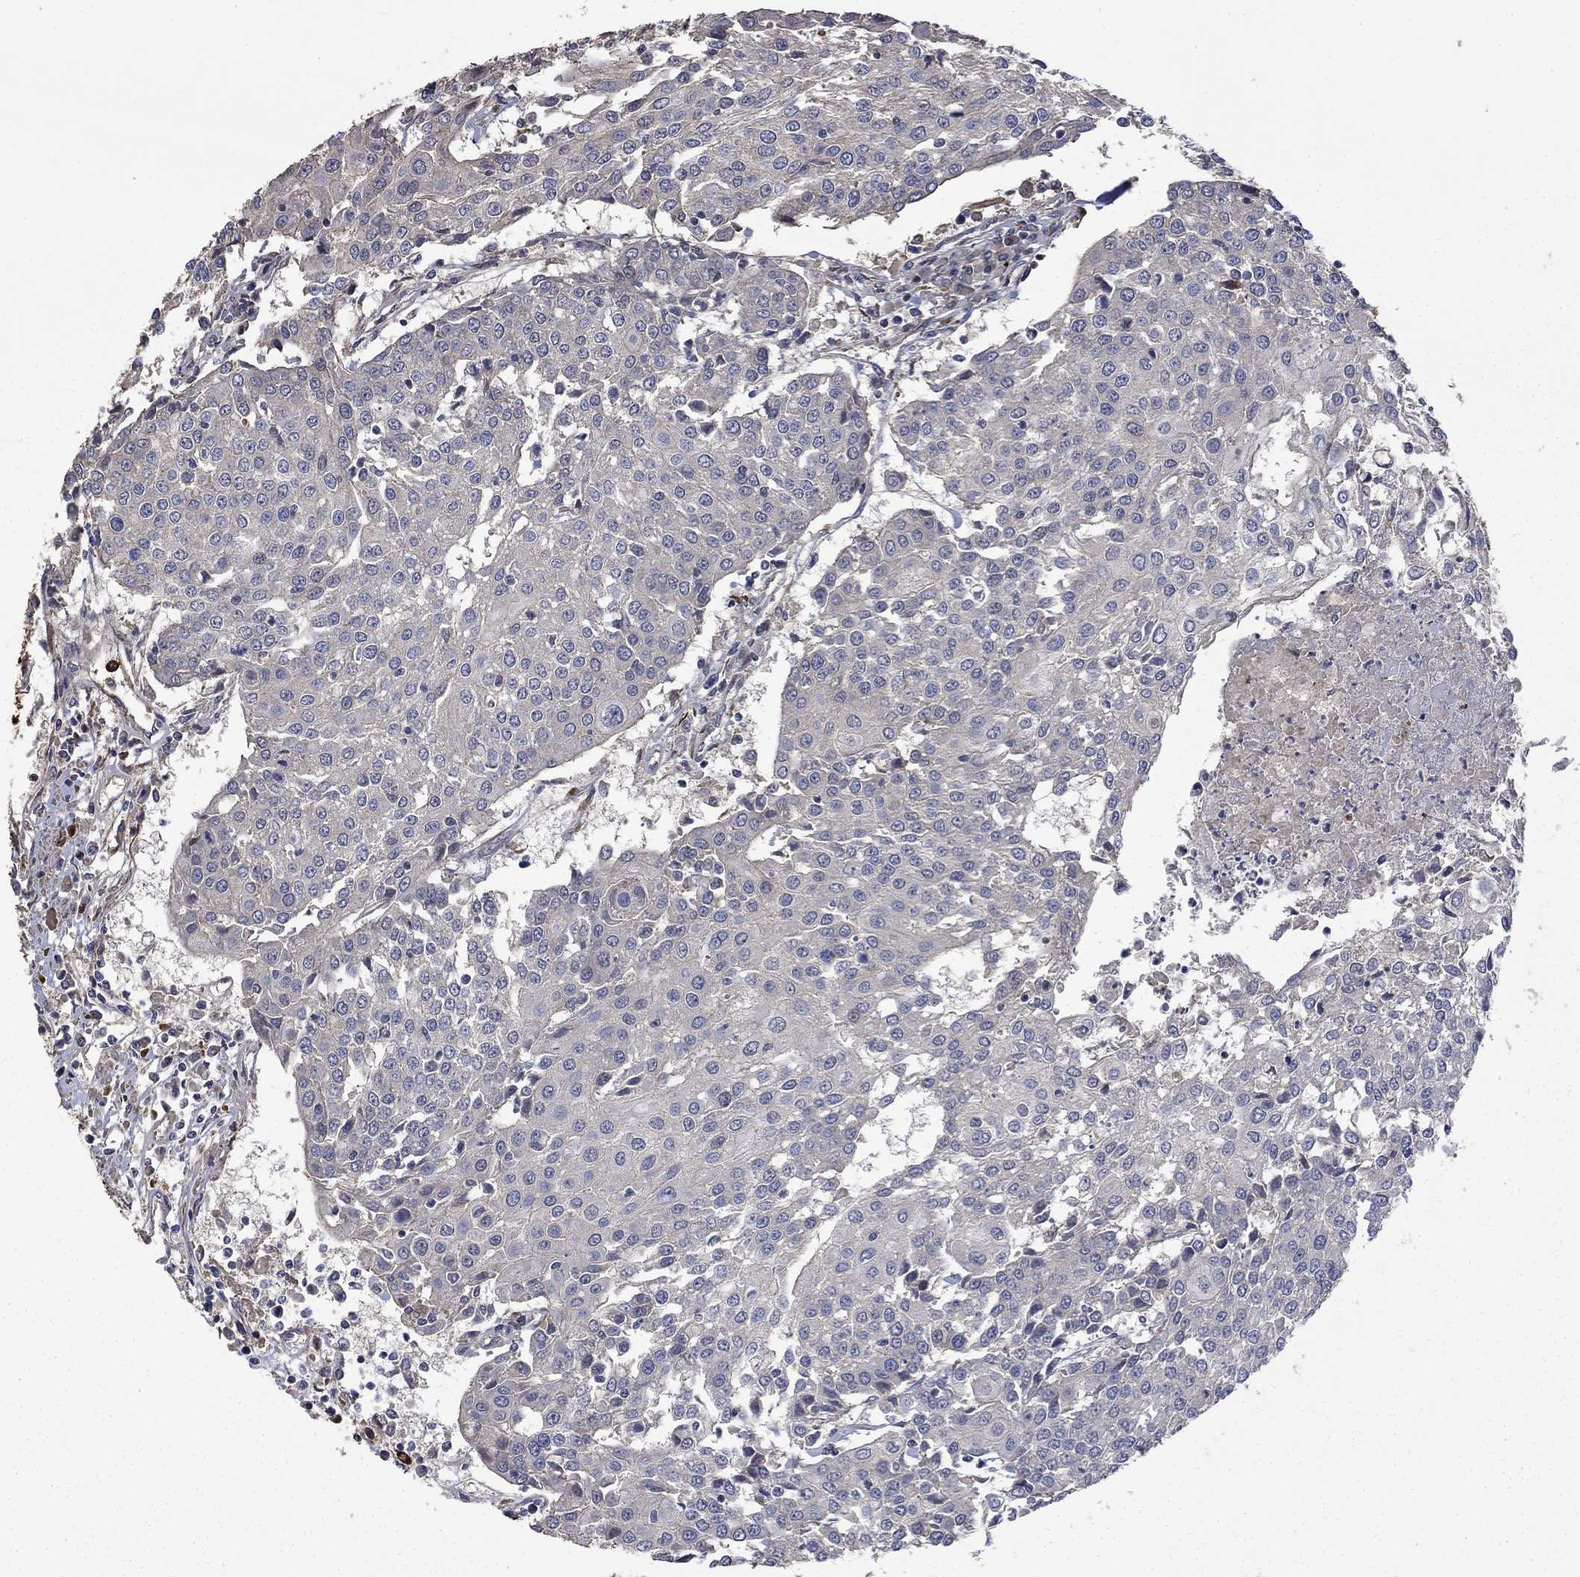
{"staining": {"intensity": "negative", "quantity": "none", "location": "none"}, "tissue": "urothelial cancer", "cell_type": "Tumor cells", "image_type": "cancer", "snomed": [{"axis": "morphology", "description": "Urothelial carcinoma, High grade"}, {"axis": "topography", "description": "Urinary bladder"}], "caption": "A histopathology image of urothelial cancer stained for a protein exhibits no brown staining in tumor cells.", "gene": "VCAN", "patient": {"sex": "female", "age": 85}}